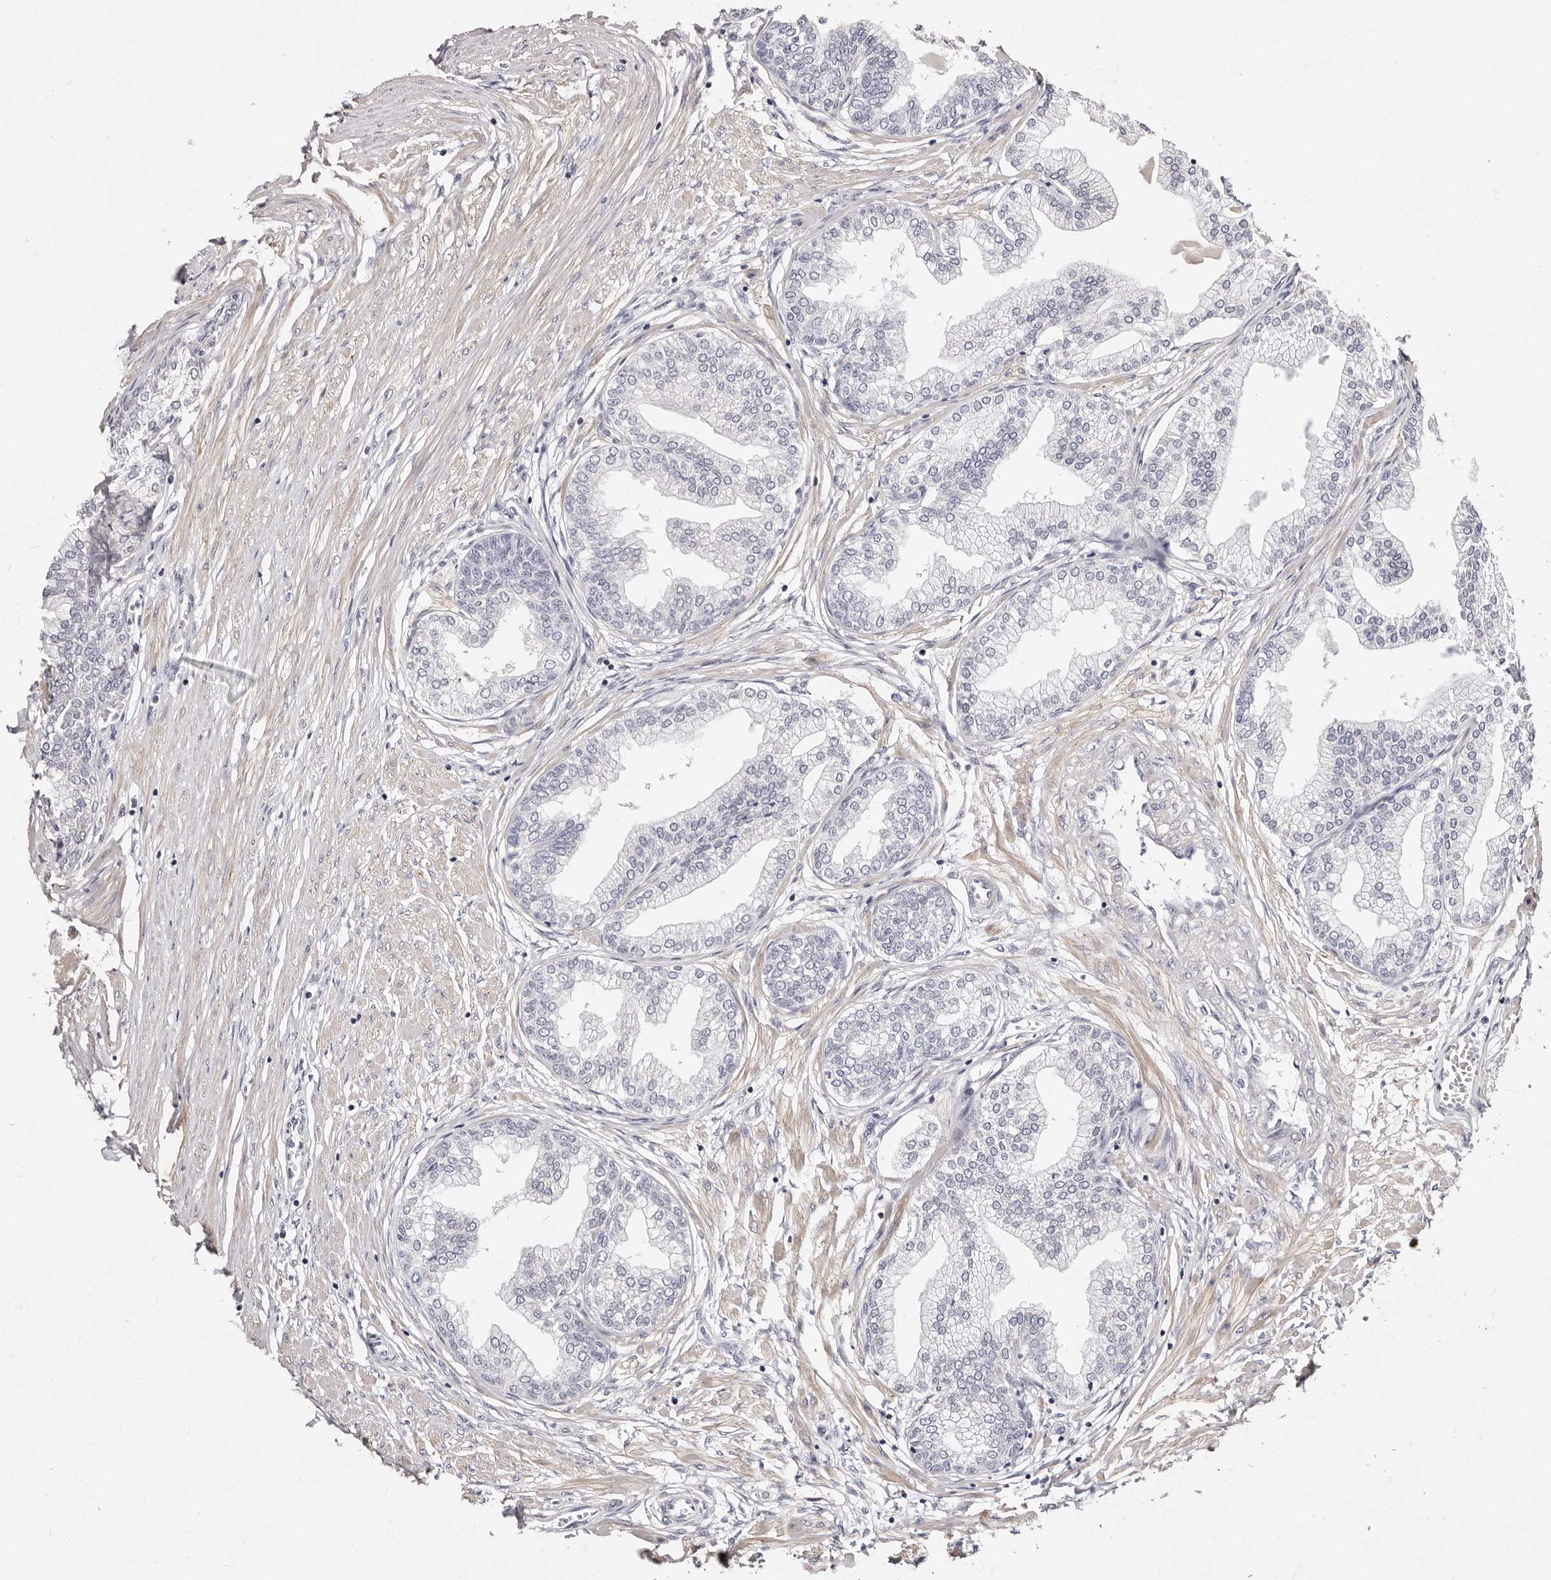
{"staining": {"intensity": "negative", "quantity": "none", "location": "none"}, "tissue": "prostate", "cell_type": "Glandular cells", "image_type": "normal", "snomed": [{"axis": "morphology", "description": "Normal tissue, NOS"}, {"axis": "morphology", "description": "Urothelial carcinoma, Low grade"}, {"axis": "topography", "description": "Urinary bladder"}, {"axis": "topography", "description": "Prostate"}], "caption": "Benign prostate was stained to show a protein in brown. There is no significant expression in glandular cells.", "gene": "MRPS33", "patient": {"sex": "male", "age": 60}}